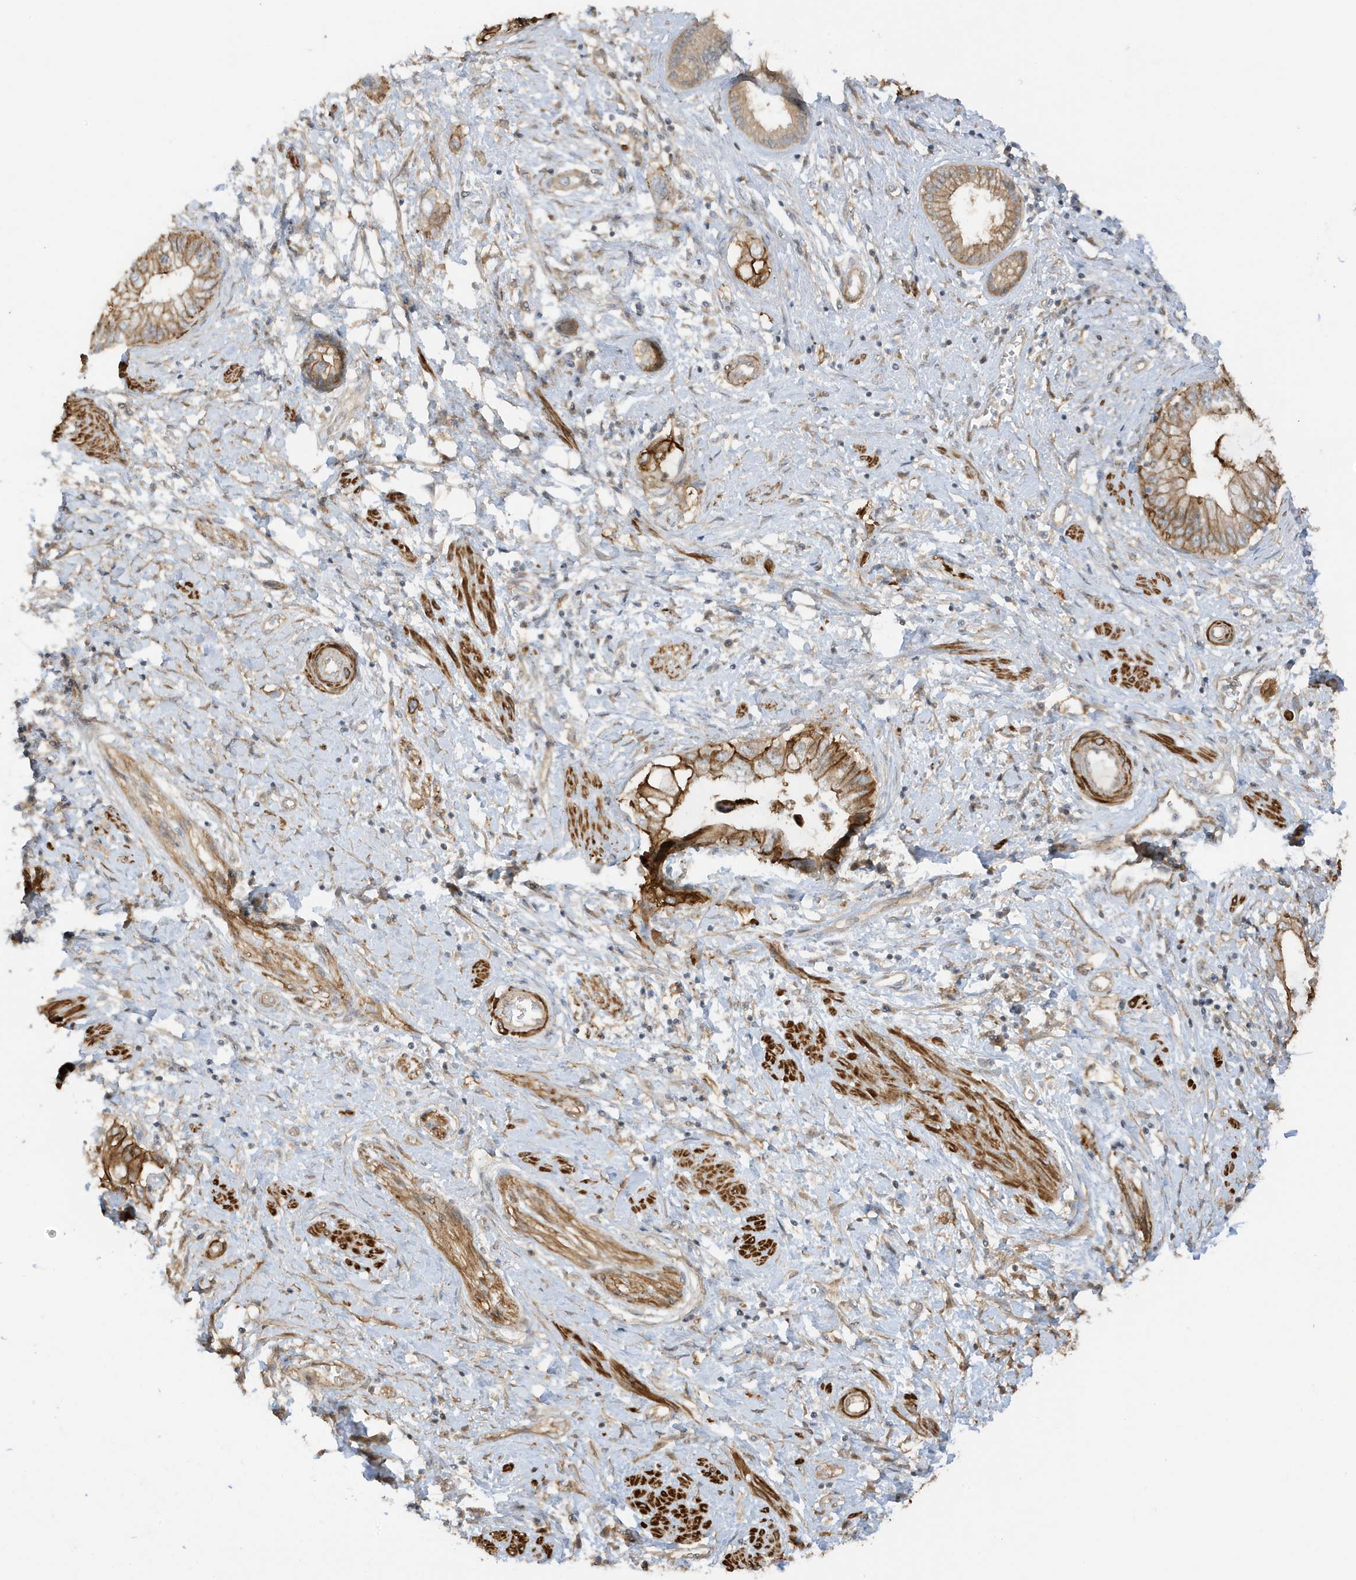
{"staining": {"intensity": "moderate", "quantity": ">75%", "location": "cytoplasmic/membranous"}, "tissue": "pancreatic cancer", "cell_type": "Tumor cells", "image_type": "cancer", "snomed": [{"axis": "morphology", "description": "Adenocarcinoma, NOS"}, {"axis": "topography", "description": "Pancreas"}], "caption": "Immunohistochemical staining of human pancreatic cancer (adenocarcinoma) exhibits medium levels of moderate cytoplasmic/membranous protein positivity in about >75% of tumor cells.", "gene": "CDC42EP3", "patient": {"sex": "female", "age": 73}}